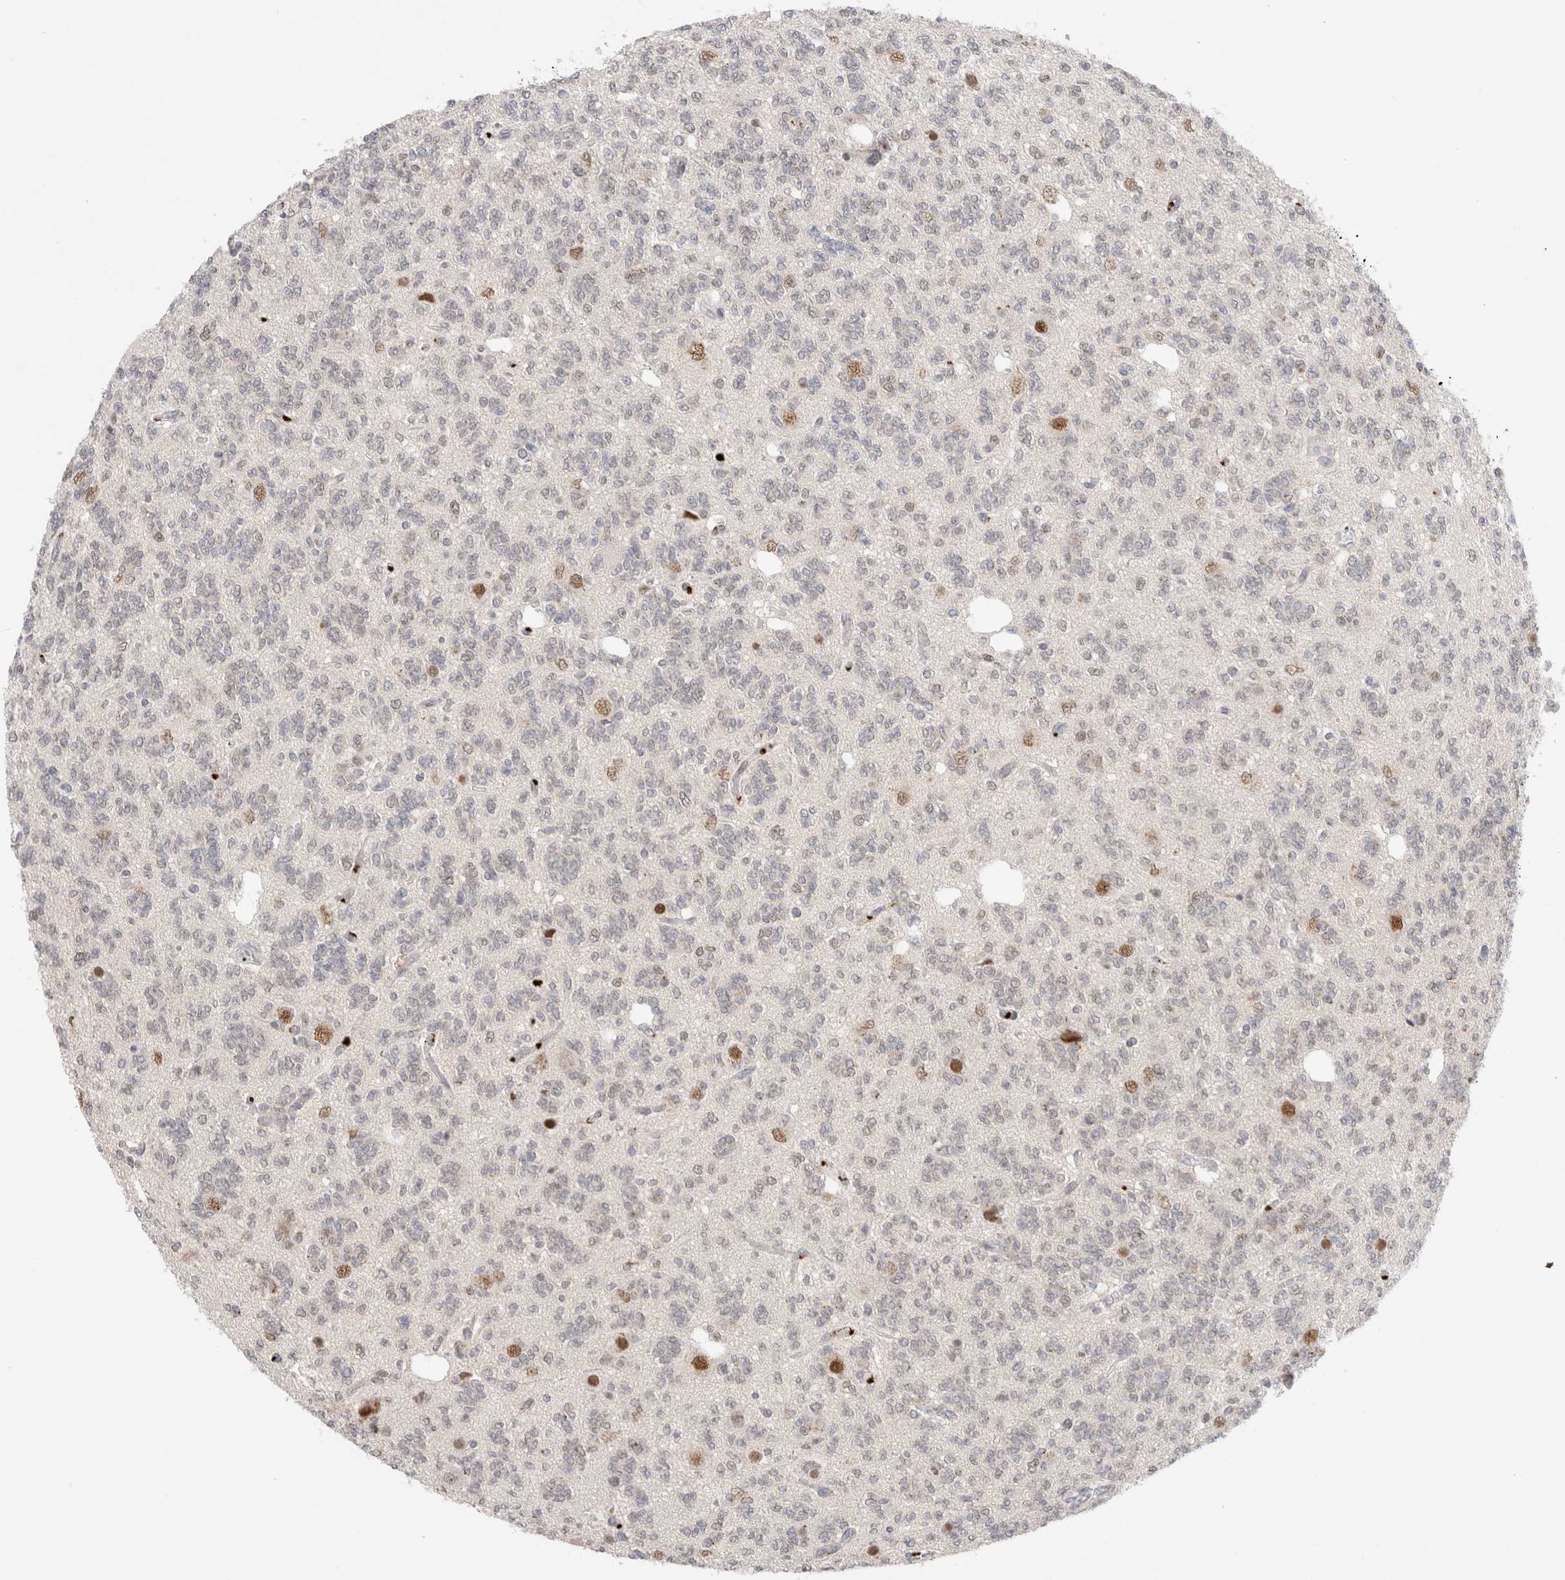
{"staining": {"intensity": "negative", "quantity": "none", "location": "none"}, "tissue": "glioma", "cell_type": "Tumor cells", "image_type": "cancer", "snomed": [{"axis": "morphology", "description": "Glioma, malignant, Low grade"}, {"axis": "topography", "description": "Brain"}], "caption": "Tumor cells show no significant staining in glioma.", "gene": "VPS28", "patient": {"sex": "male", "age": 38}}